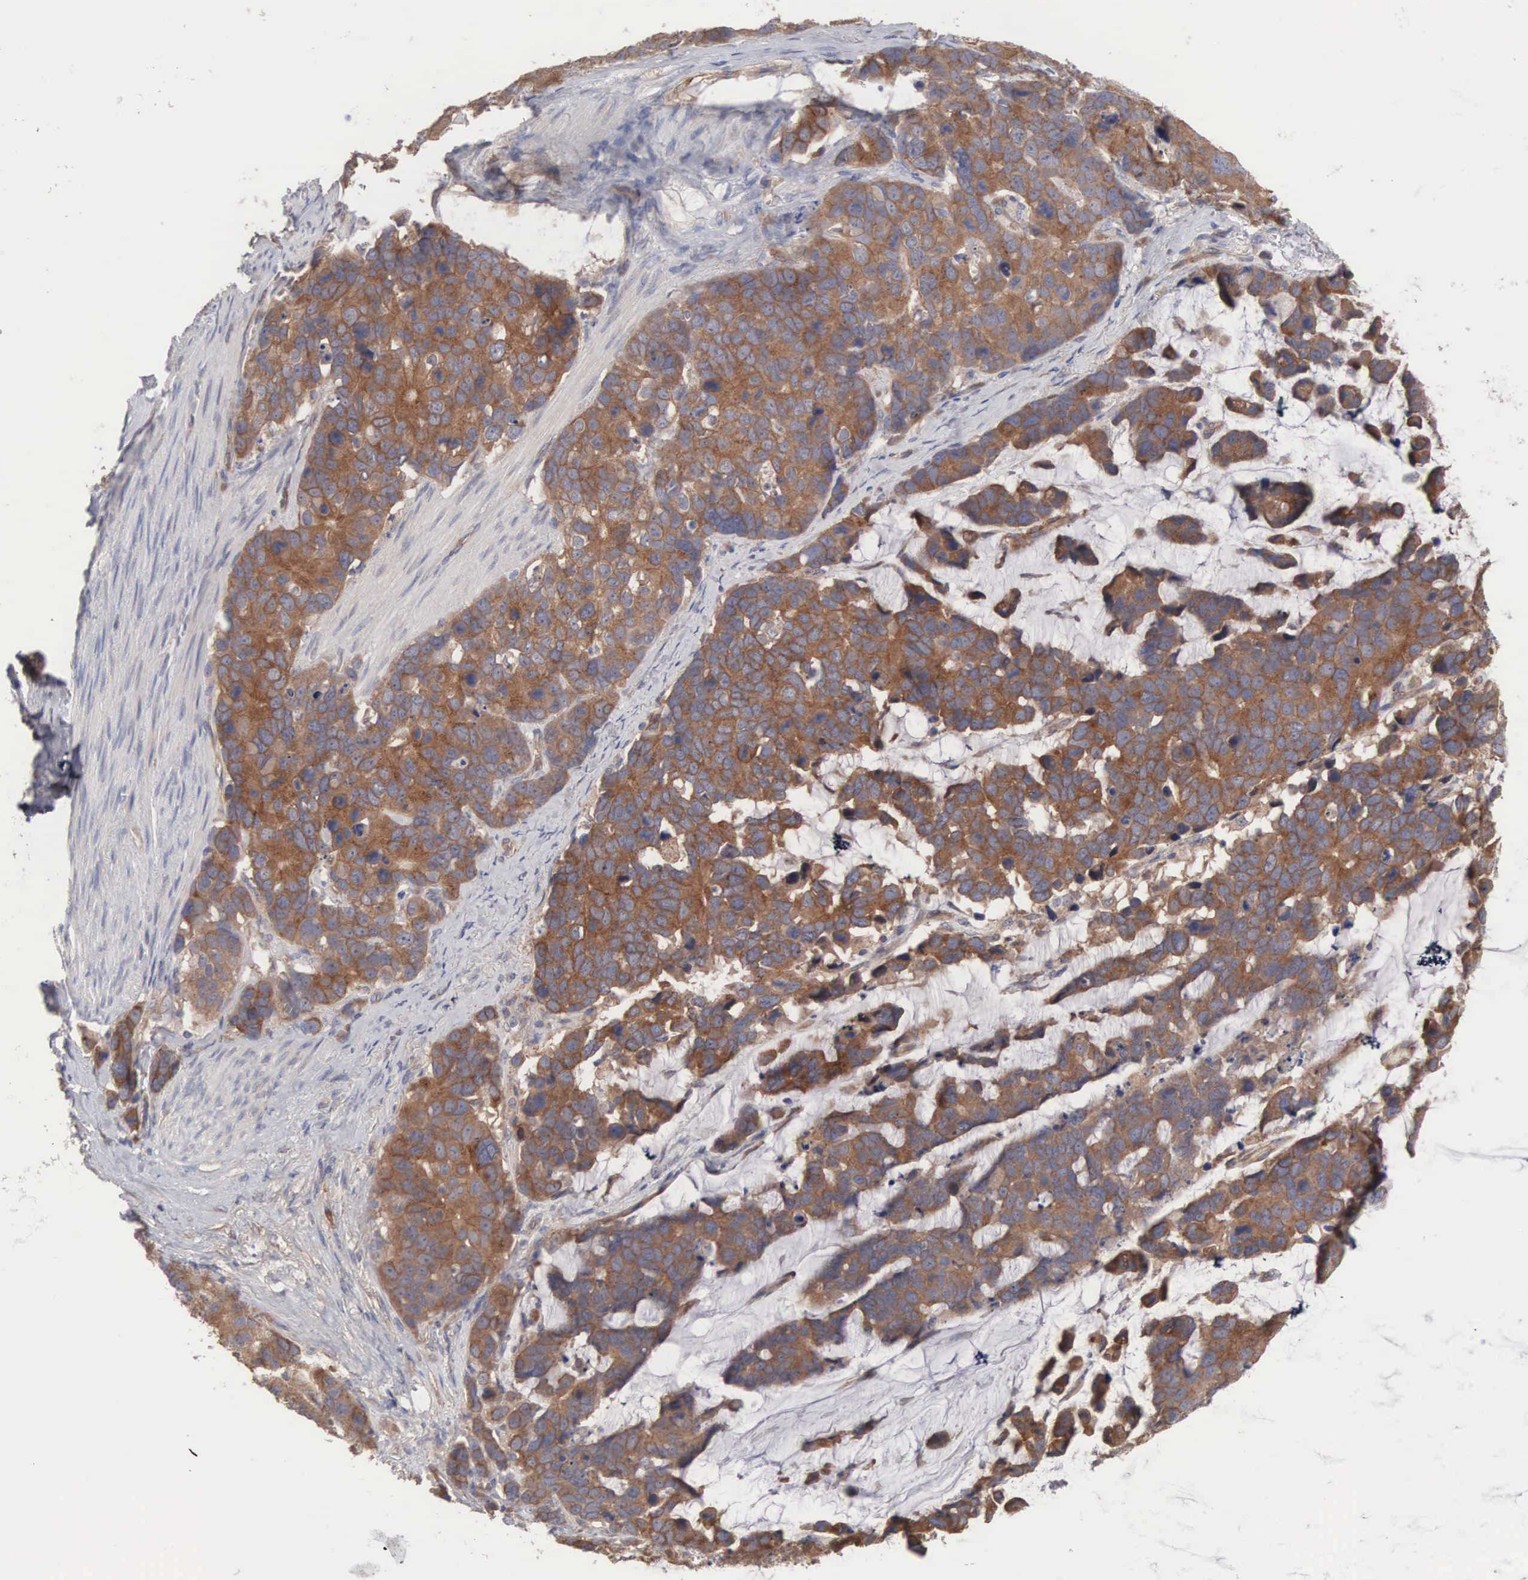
{"staining": {"intensity": "strong", "quantity": ">75%", "location": "cytoplasmic/membranous"}, "tissue": "stomach cancer", "cell_type": "Tumor cells", "image_type": "cancer", "snomed": [{"axis": "morphology", "description": "Adenocarcinoma, NOS"}, {"axis": "topography", "description": "Stomach, upper"}], "caption": "High-magnification brightfield microscopy of stomach adenocarcinoma stained with DAB (3,3'-diaminobenzidine) (brown) and counterstained with hematoxylin (blue). tumor cells exhibit strong cytoplasmic/membranous expression is seen in approximately>75% of cells.", "gene": "INF2", "patient": {"sex": "male", "age": 71}}